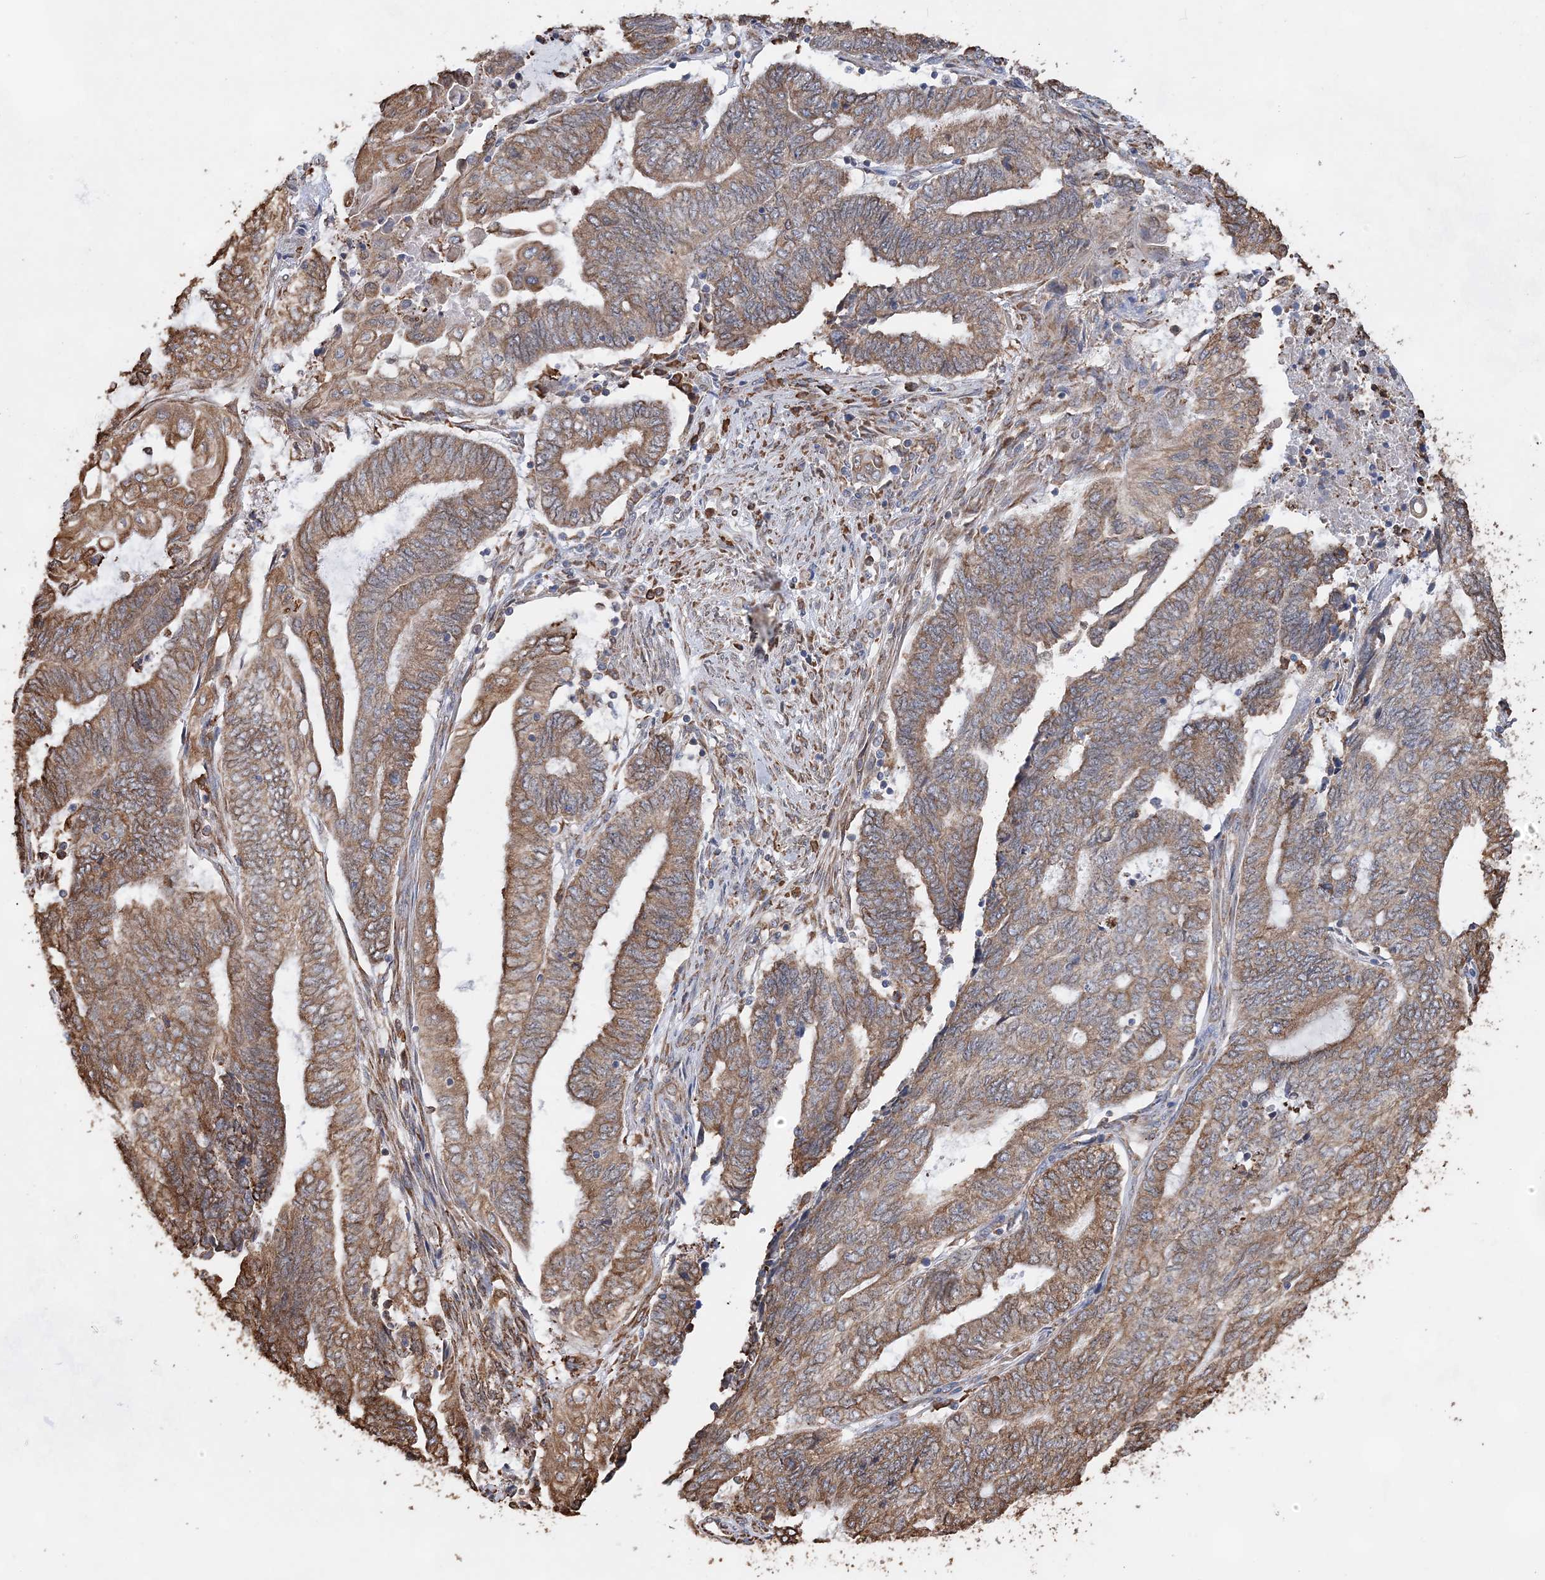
{"staining": {"intensity": "moderate", "quantity": ">75%", "location": "cytoplasmic/membranous"}, "tissue": "endometrial cancer", "cell_type": "Tumor cells", "image_type": "cancer", "snomed": [{"axis": "morphology", "description": "Adenocarcinoma, NOS"}, {"axis": "topography", "description": "Uterus"}, {"axis": "topography", "description": "Endometrium"}], "caption": "A high-resolution histopathology image shows IHC staining of endometrial cancer (adenocarcinoma), which shows moderate cytoplasmic/membranous expression in approximately >75% of tumor cells.", "gene": "WDR12", "patient": {"sex": "female", "age": 70}}